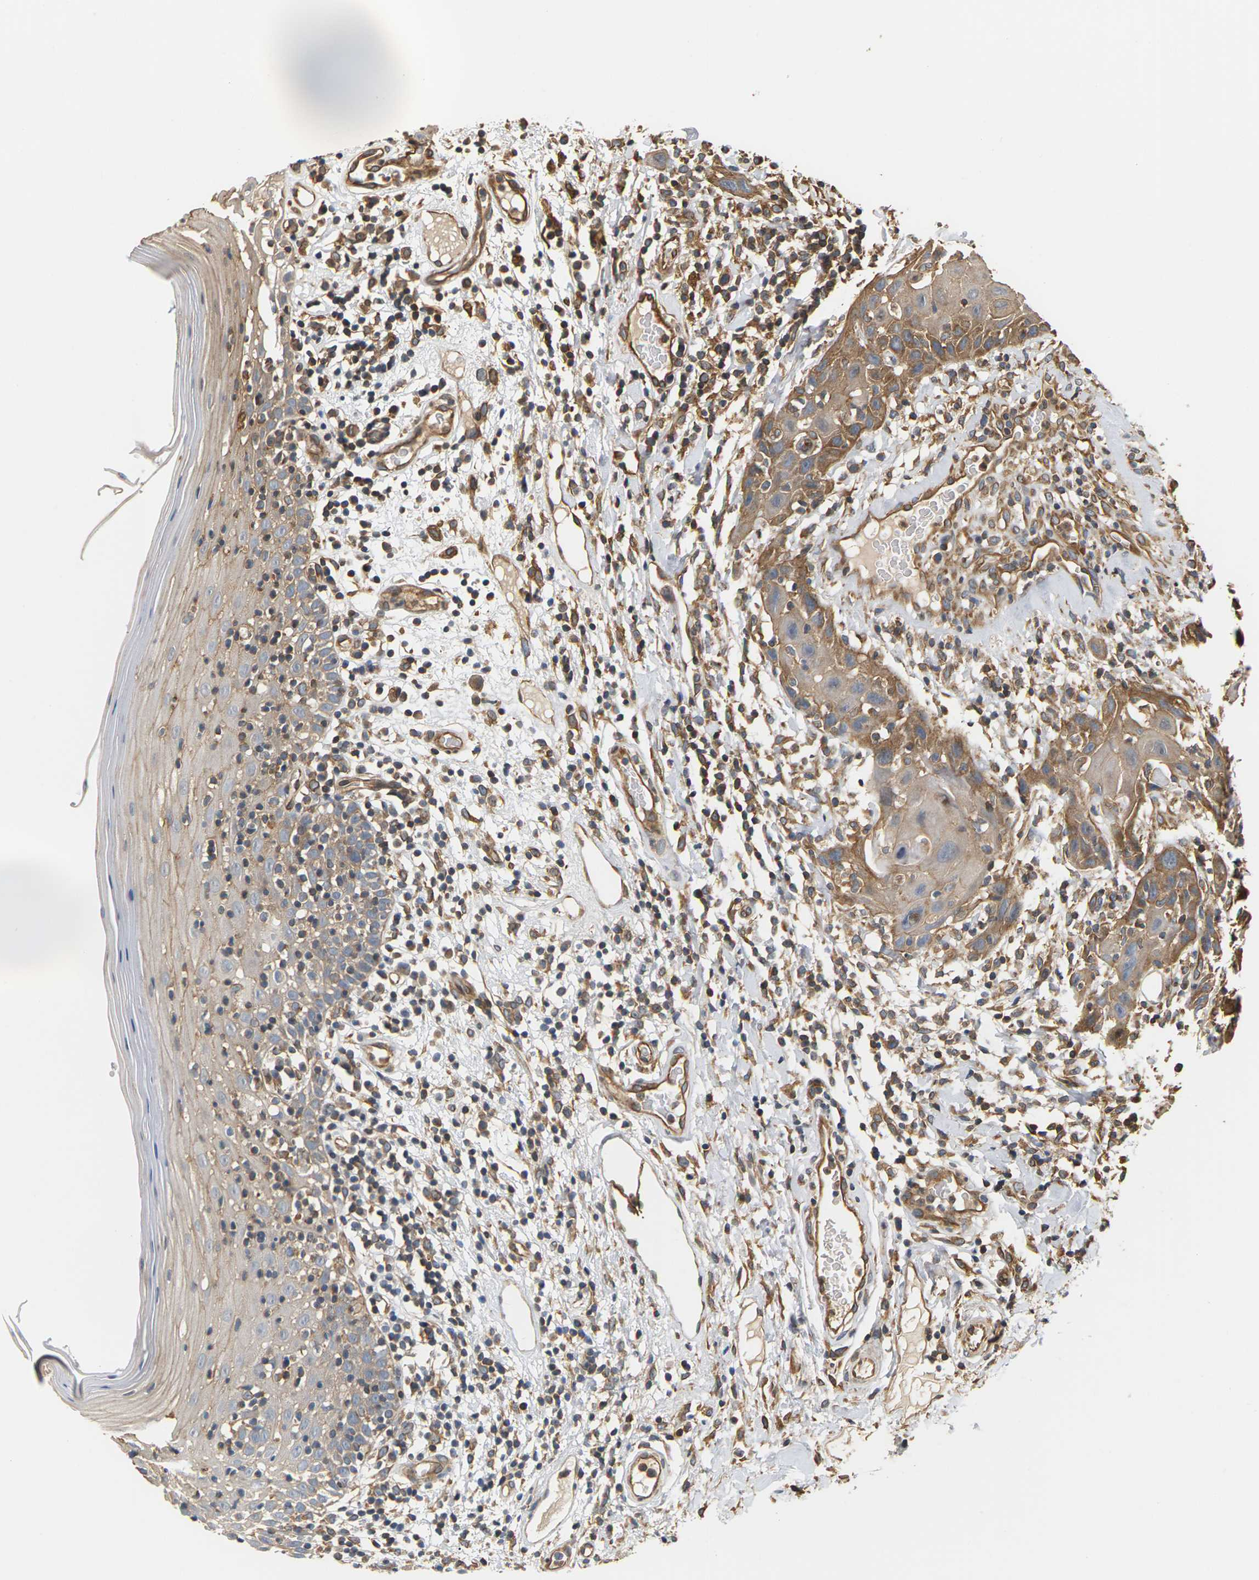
{"staining": {"intensity": "moderate", "quantity": "25%-75%", "location": "cytoplasmic/membranous"}, "tissue": "oral mucosa", "cell_type": "Squamous epithelial cells", "image_type": "normal", "snomed": [{"axis": "morphology", "description": "Normal tissue, NOS"}, {"axis": "morphology", "description": "Squamous cell carcinoma, NOS"}, {"axis": "topography", "description": "Skeletal muscle"}, {"axis": "topography", "description": "Oral tissue"}], "caption": "An immunohistochemistry micrograph of unremarkable tissue is shown. Protein staining in brown shows moderate cytoplasmic/membranous positivity in oral mucosa within squamous epithelial cells. (DAB IHC, brown staining for protein, blue staining for nuclei).", "gene": "PCDHB4", "patient": {"sex": "male", "age": 71}}